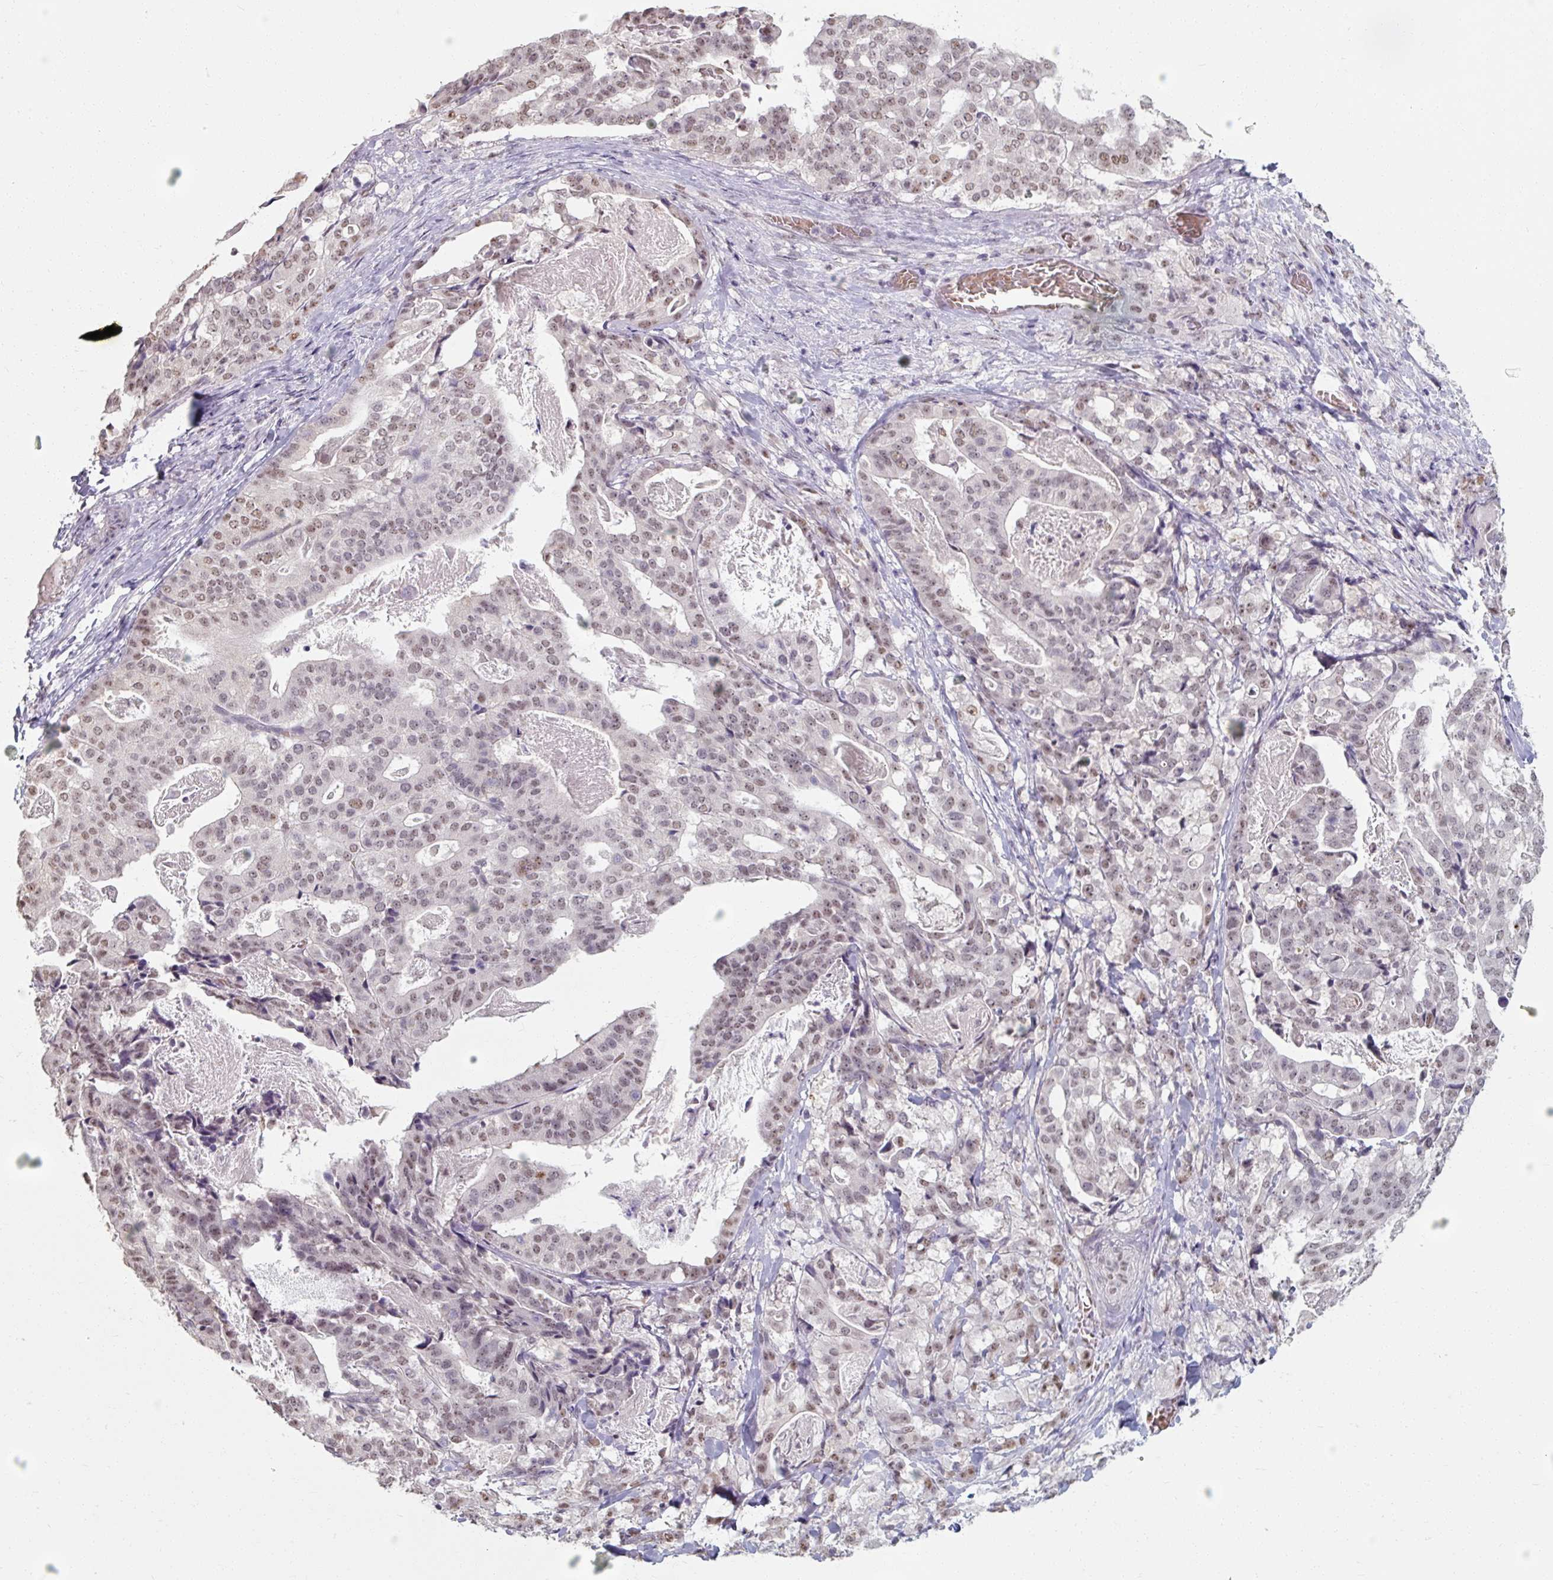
{"staining": {"intensity": "weak", "quantity": "25%-75%", "location": "nuclear"}, "tissue": "stomach cancer", "cell_type": "Tumor cells", "image_type": "cancer", "snomed": [{"axis": "morphology", "description": "Adenocarcinoma, NOS"}, {"axis": "topography", "description": "Stomach"}], "caption": "This photomicrograph reveals immunohistochemistry staining of human adenocarcinoma (stomach), with low weak nuclear expression in approximately 25%-75% of tumor cells.", "gene": "ZFTRAF1", "patient": {"sex": "male", "age": 48}}